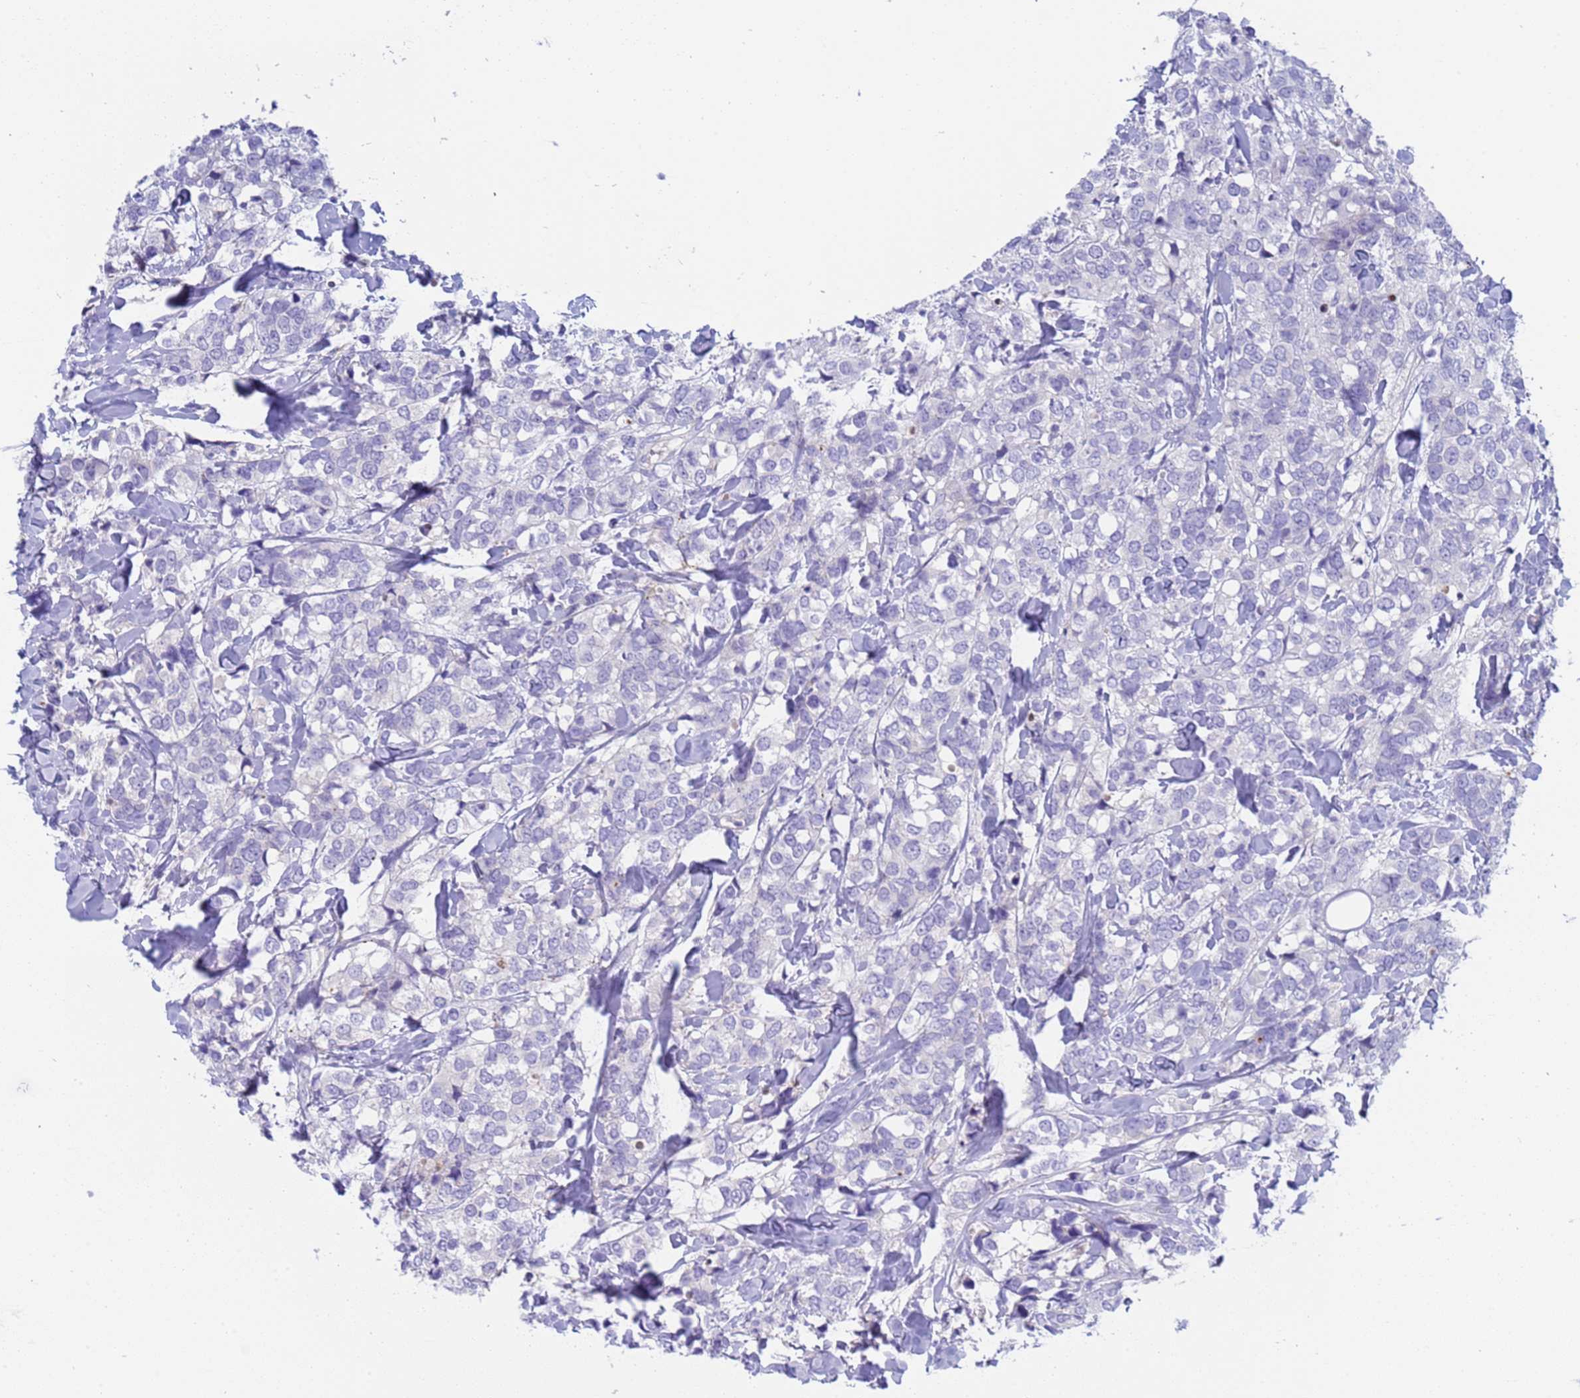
{"staining": {"intensity": "negative", "quantity": "none", "location": "none"}, "tissue": "breast cancer", "cell_type": "Tumor cells", "image_type": "cancer", "snomed": [{"axis": "morphology", "description": "Lobular carcinoma"}, {"axis": "topography", "description": "Breast"}], "caption": "This is an immunohistochemistry micrograph of breast lobular carcinoma. There is no staining in tumor cells.", "gene": "C4orf46", "patient": {"sex": "female", "age": 59}}